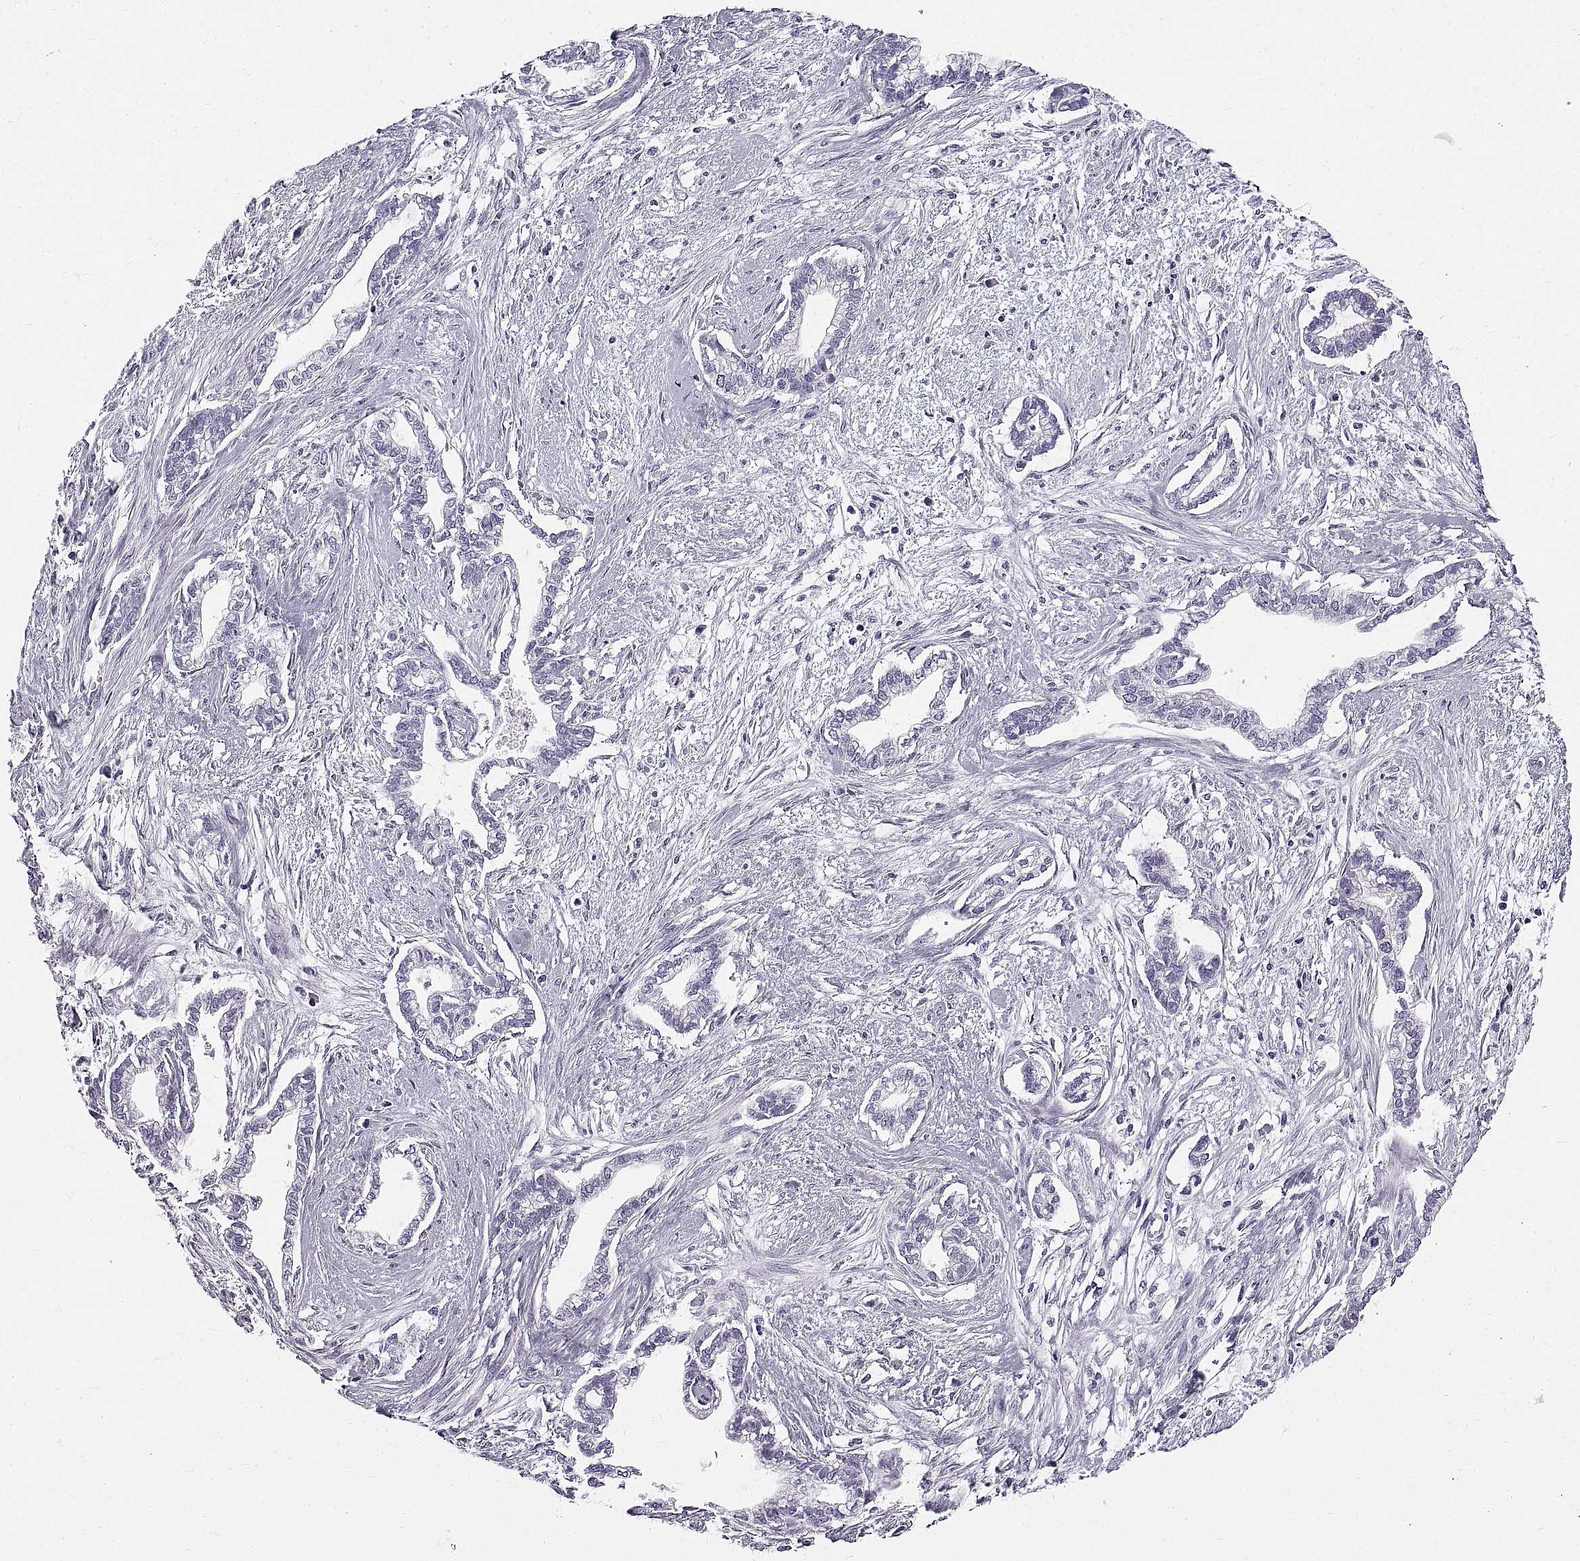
{"staining": {"intensity": "negative", "quantity": "none", "location": "none"}, "tissue": "cervical cancer", "cell_type": "Tumor cells", "image_type": "cancer", "snomed": [{"axis": "morphology", "description": "Adenocarcinoma, NOS"}, {"axis": "topography", "description": "Cervix"}], "caption": "Human cervical cancer stained for a protein using immunohistochemistry (IHC) exhibits no positivity in tumor cells.", "gene": "WFDC8", "patient": {"sex": "female", "age": 62}}